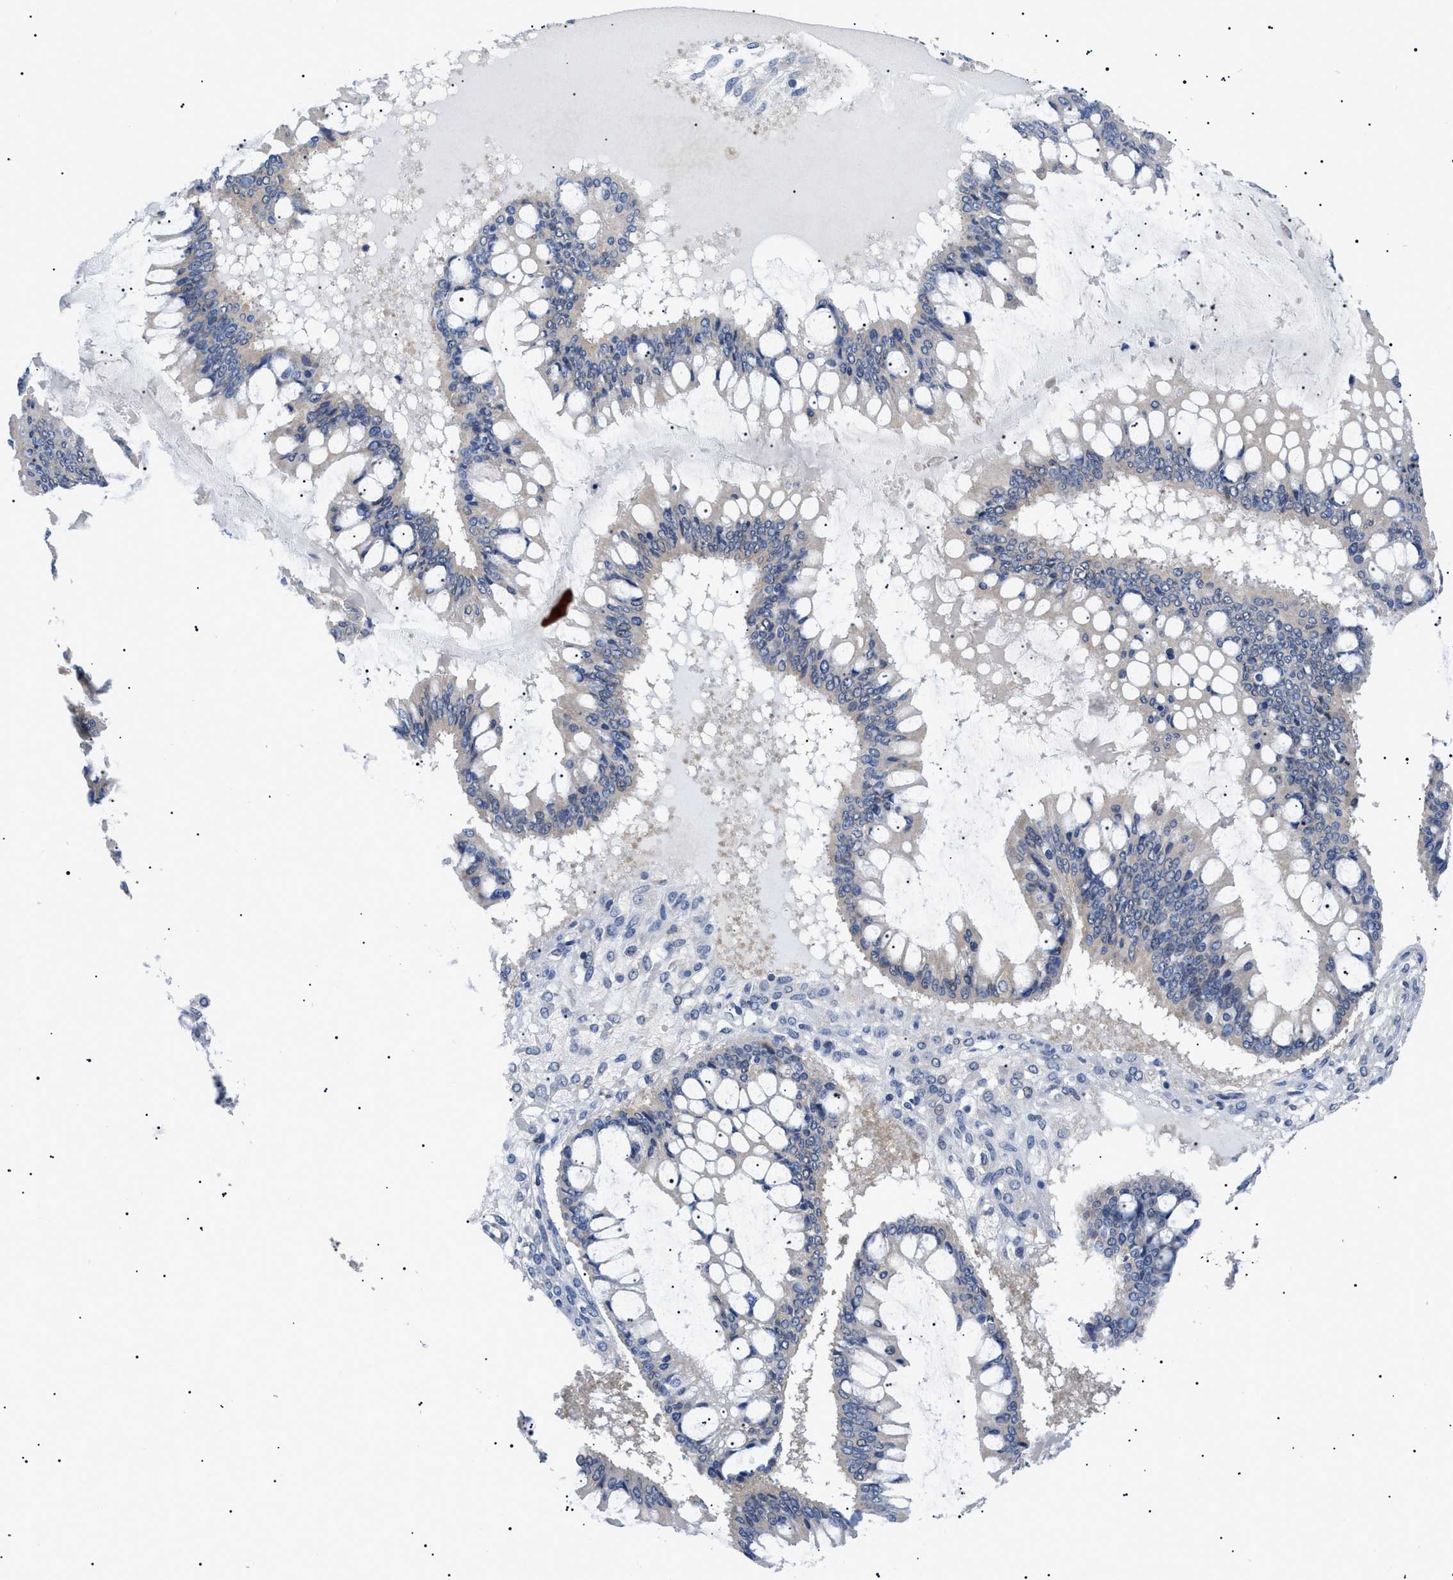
{"staining": {"intensity": "negative", "quantity": "none", "location": "none"}, "tissue": "ovarian cancer", "cell_type": "Tumor cells", "image_type": "cancer", "snomed": [{"axis": "morphology", "description": "Cystadenocarcinoma, mucinous, NOS"}, {"axis": "topography", "description": "Ovary"}], "caption": "There is no significant expression in tumor cells of mucinous cystadenocarcinoma (ovarian). (IHC, brightfield microscopy, high magnification).", "gene": "RIPK1", "patient": {"sex": "female", "age": 73}}